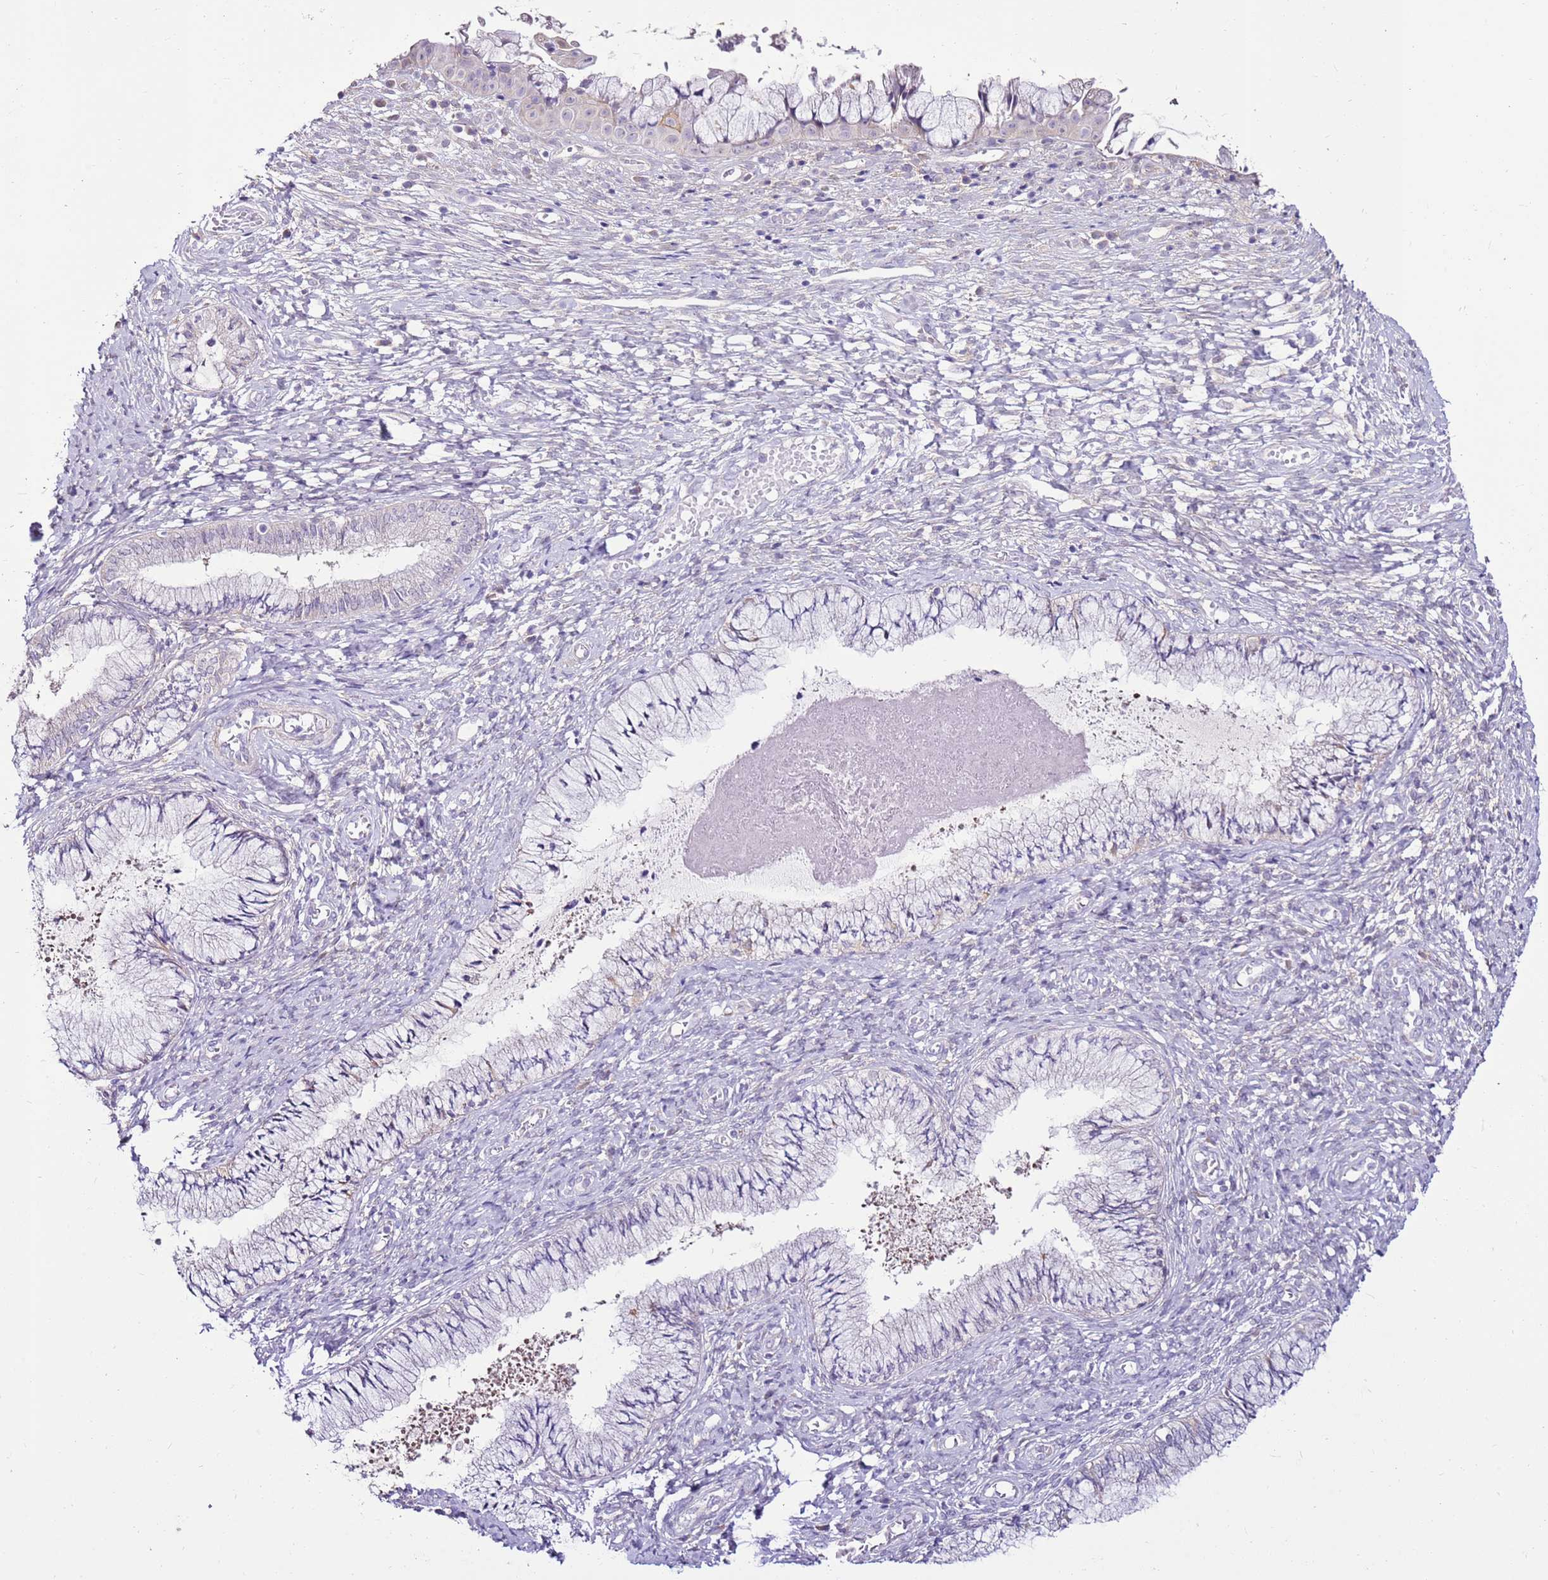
{"staining": {"intensity": "negative", "quantity": "none", "location": "none"}, "tissue": "cervix", "cell_type": "Glandular cells", "image_type": "normal", "snomed": [{"axis": "morphology", "description": "Normal tissue, NOS"}, {"axis": "topography", "description": "Cervix"}], "caption": "Immunohistochemical staining of normal human cervix exhibits no significant staining in glandular cells. (IHC, brightfield microscopy, high magnification).", "gene": "SLC38A5", "patient": {"sex": "female", "age": 42}}